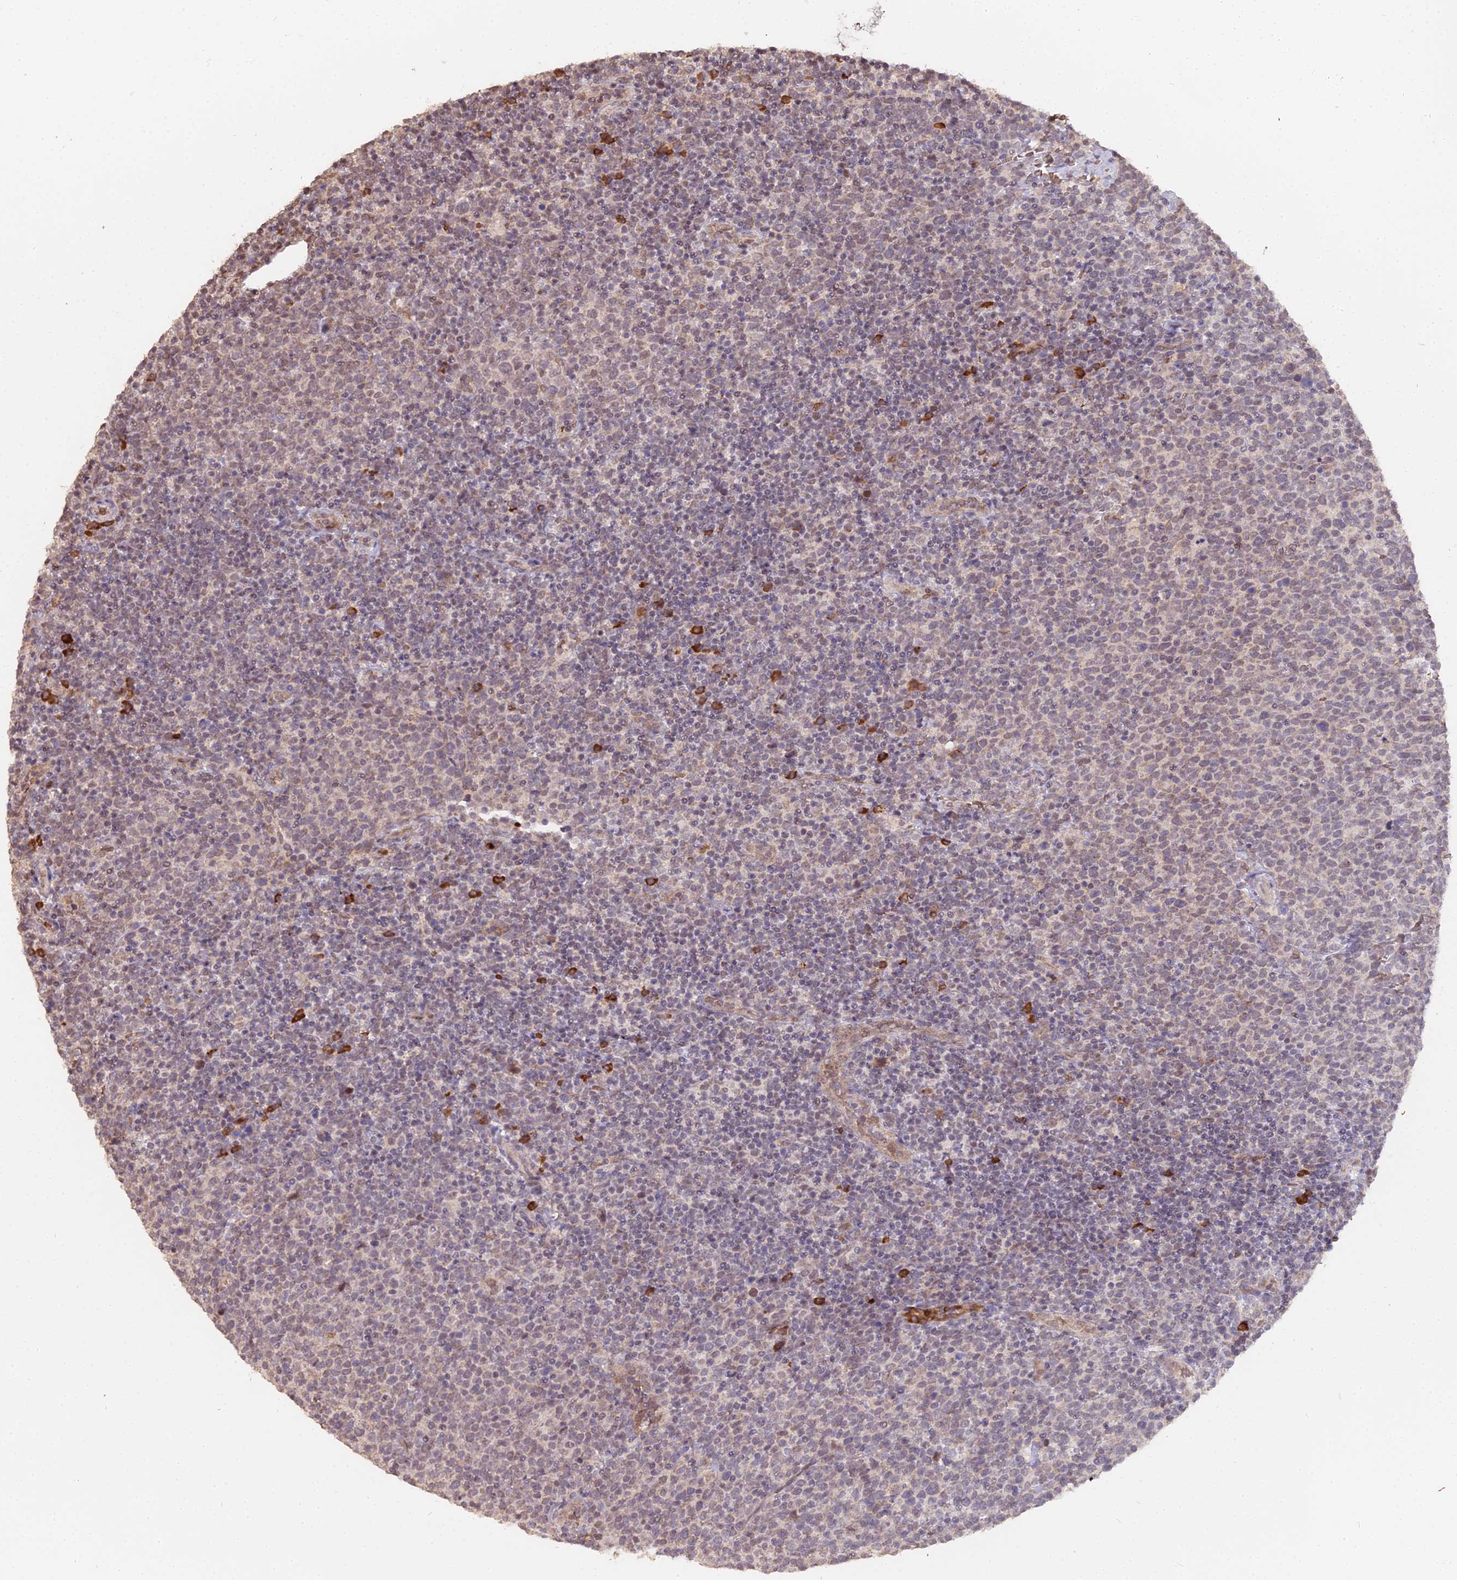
{"staining": {"intensity": "weak", "quantity": "25%-75%", "location": "nuclear"}, "tissue": "lymphoma", "cell_type": "Tumor cells", "image_type": "cancer", "snomed": [{"axis": "morphology", "description": "Malignant lymphoma, non-Hodgkin's type, High grade"}, {"axis": "topography", "description": "Lymph node"}], "caption": "Malignant lymphoma, non-Hodgkin's type (high-grade) tissue shows weak nuclear positivity in approximately 25%-75% of tumor cells, visualized by immunohistochemistry.", "gene": "ZDBF2", "patient": {"sex": "male", "age": 61}}